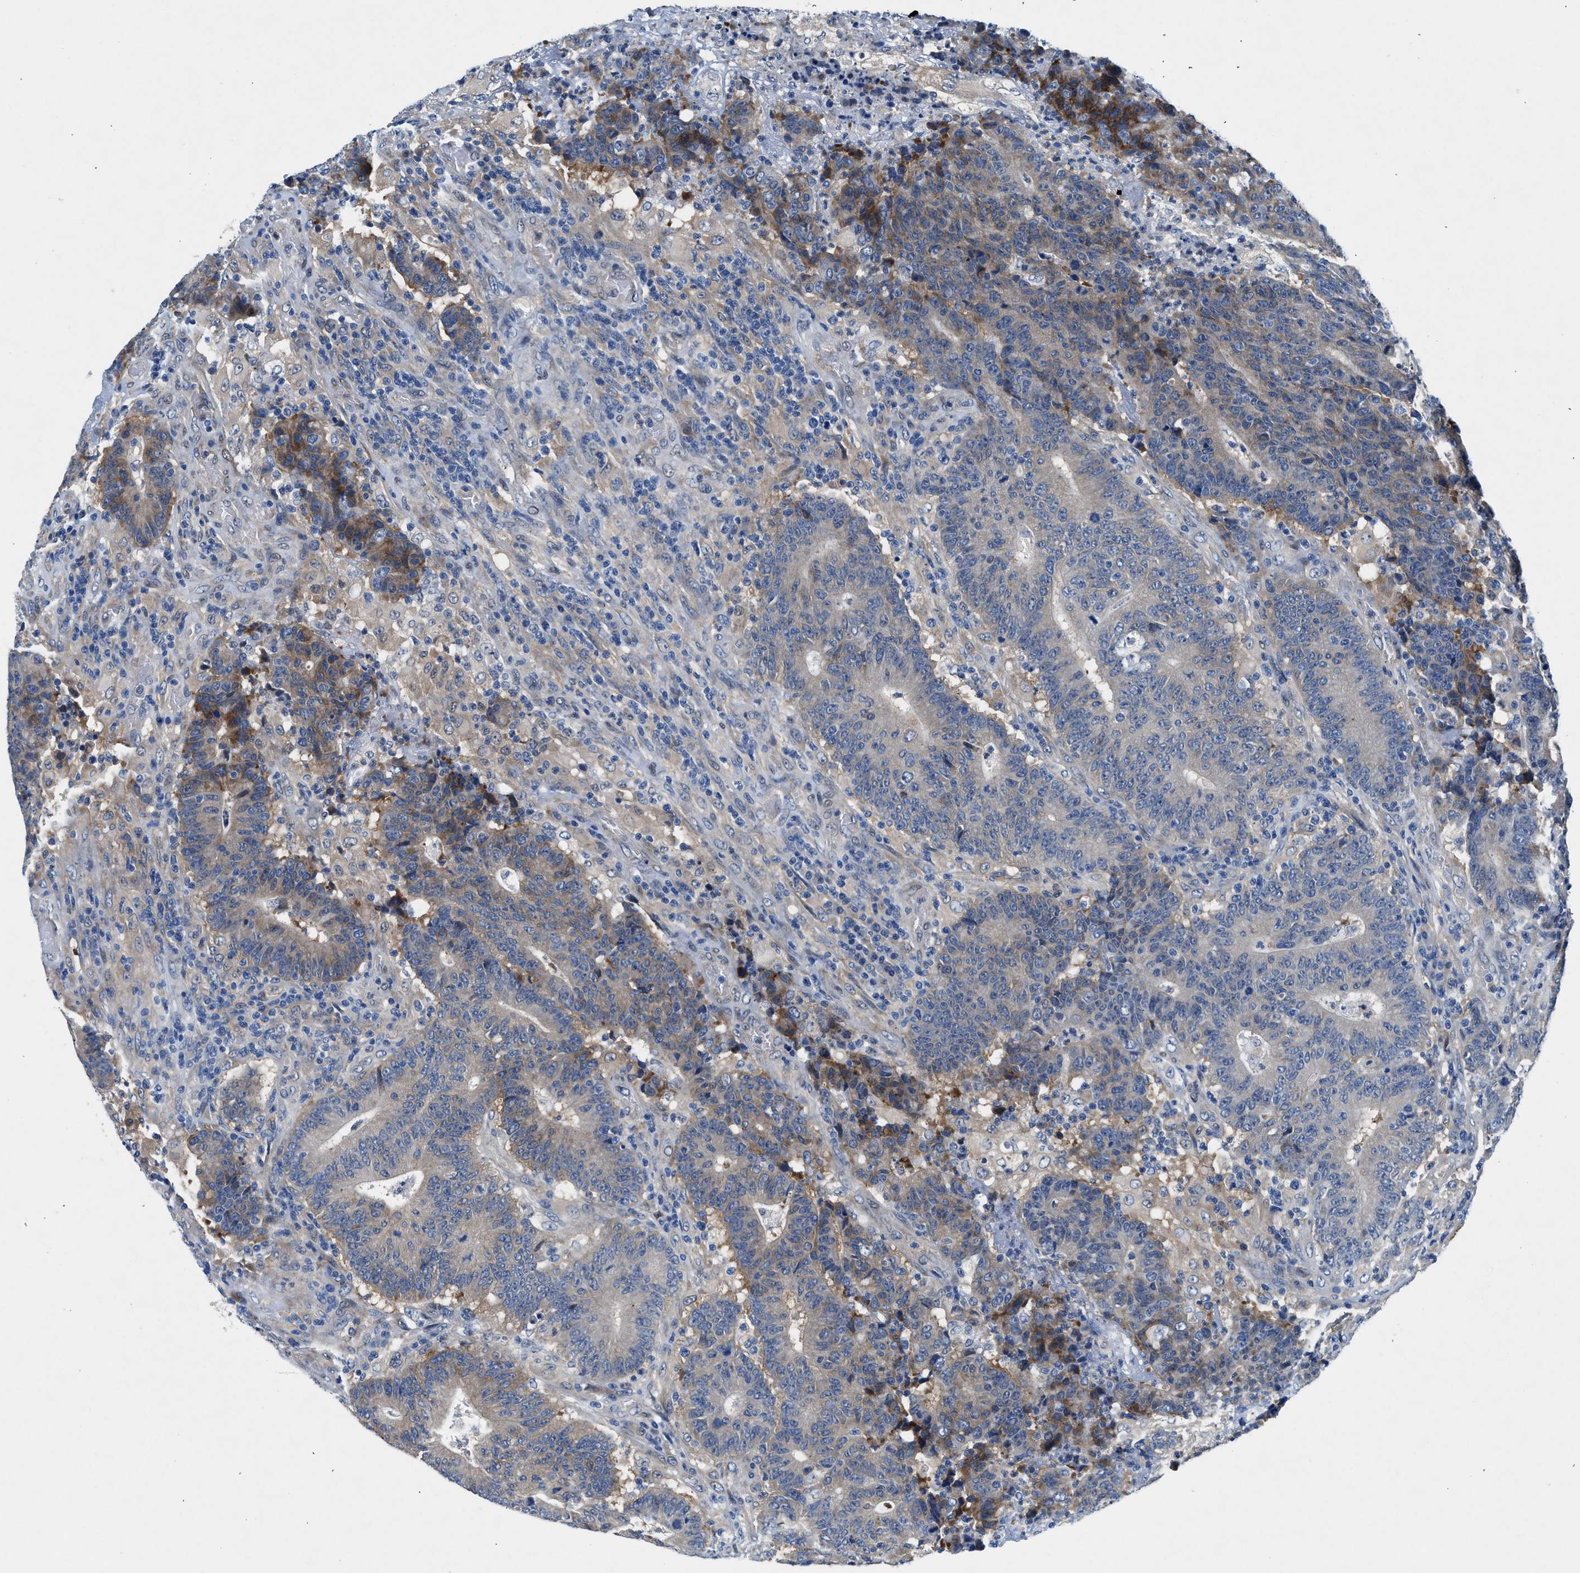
{"staining": {"intensity": "negative", "quantity": "none", "location": "none"}, "tissue": "colorectal cancer", "cell_type": "Tumor cells", "image_type": "cancer", "snomed": [{"axis": "morphology", "description": "Normal tissue, NOS"}, {"axis": "morphology", "description": "Adenocarcinoma, NOS"}, {"axis": "topography", "description": "Colon"}], "caption": "An immunohistochemistry micrograph of colorectal cancer is shown. There is no staining in tumor cells of colorectal cancer.", "gene": "COPS2", "patient": {"sex": "female", "age": 75}}